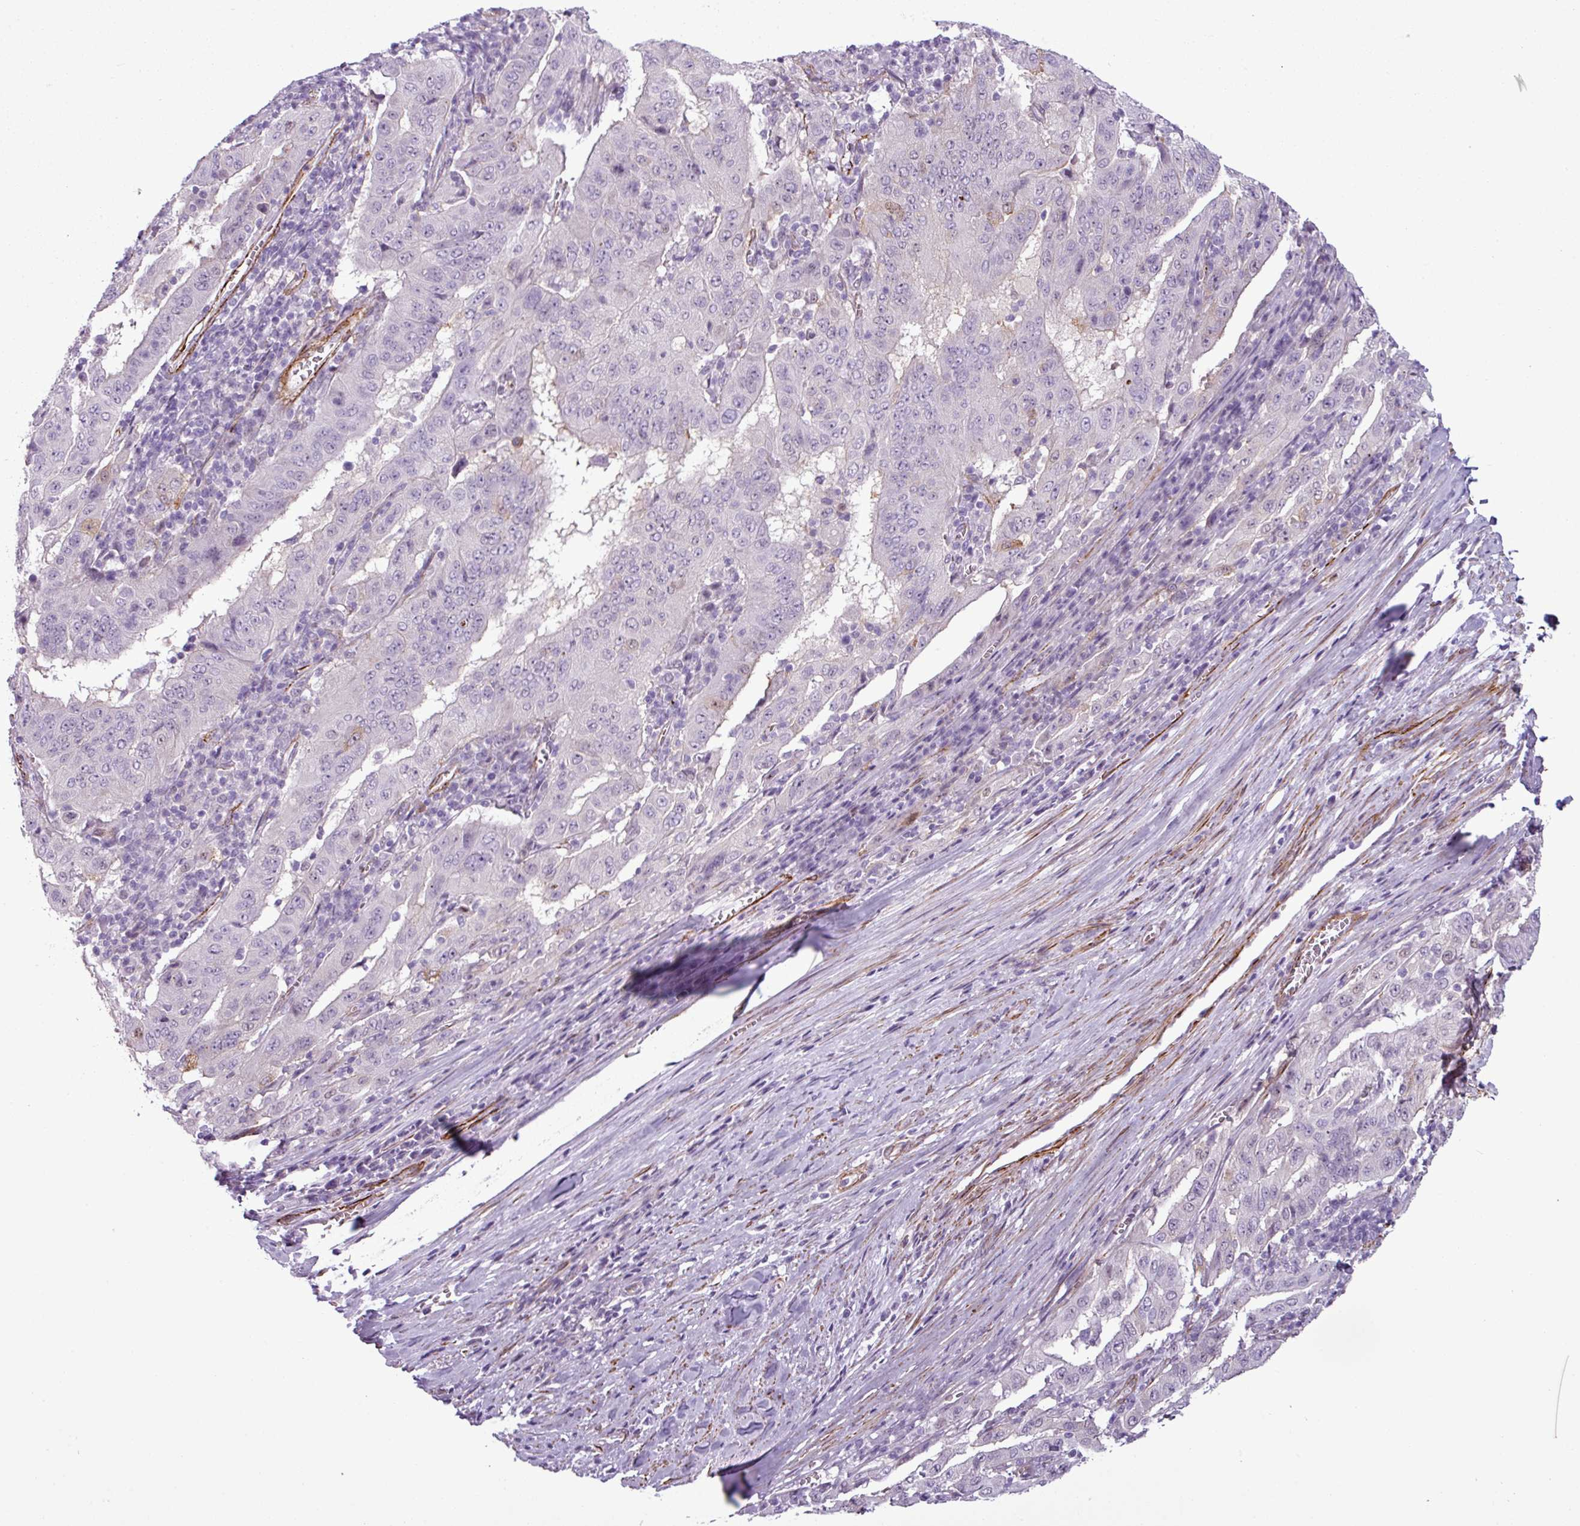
{"staining": {"intensity": "negative", "quantity": "none", "location": "none"}, "tissue": "pancreatic cancer", "cell_type": "Tumor cells", "image_type": "cancer", "snomed": [{"axis": "morphology", "description": "Adenocarcinoma, NOS"}, {"axis": "topography", "description": "Pancreas"}], "caption": "Tumor cells show no significant protein positivity in pancreatic cancer (adenocarcinoma).", "gene": "ATP10A", "patient": {"sex": "male", "age": 63}}